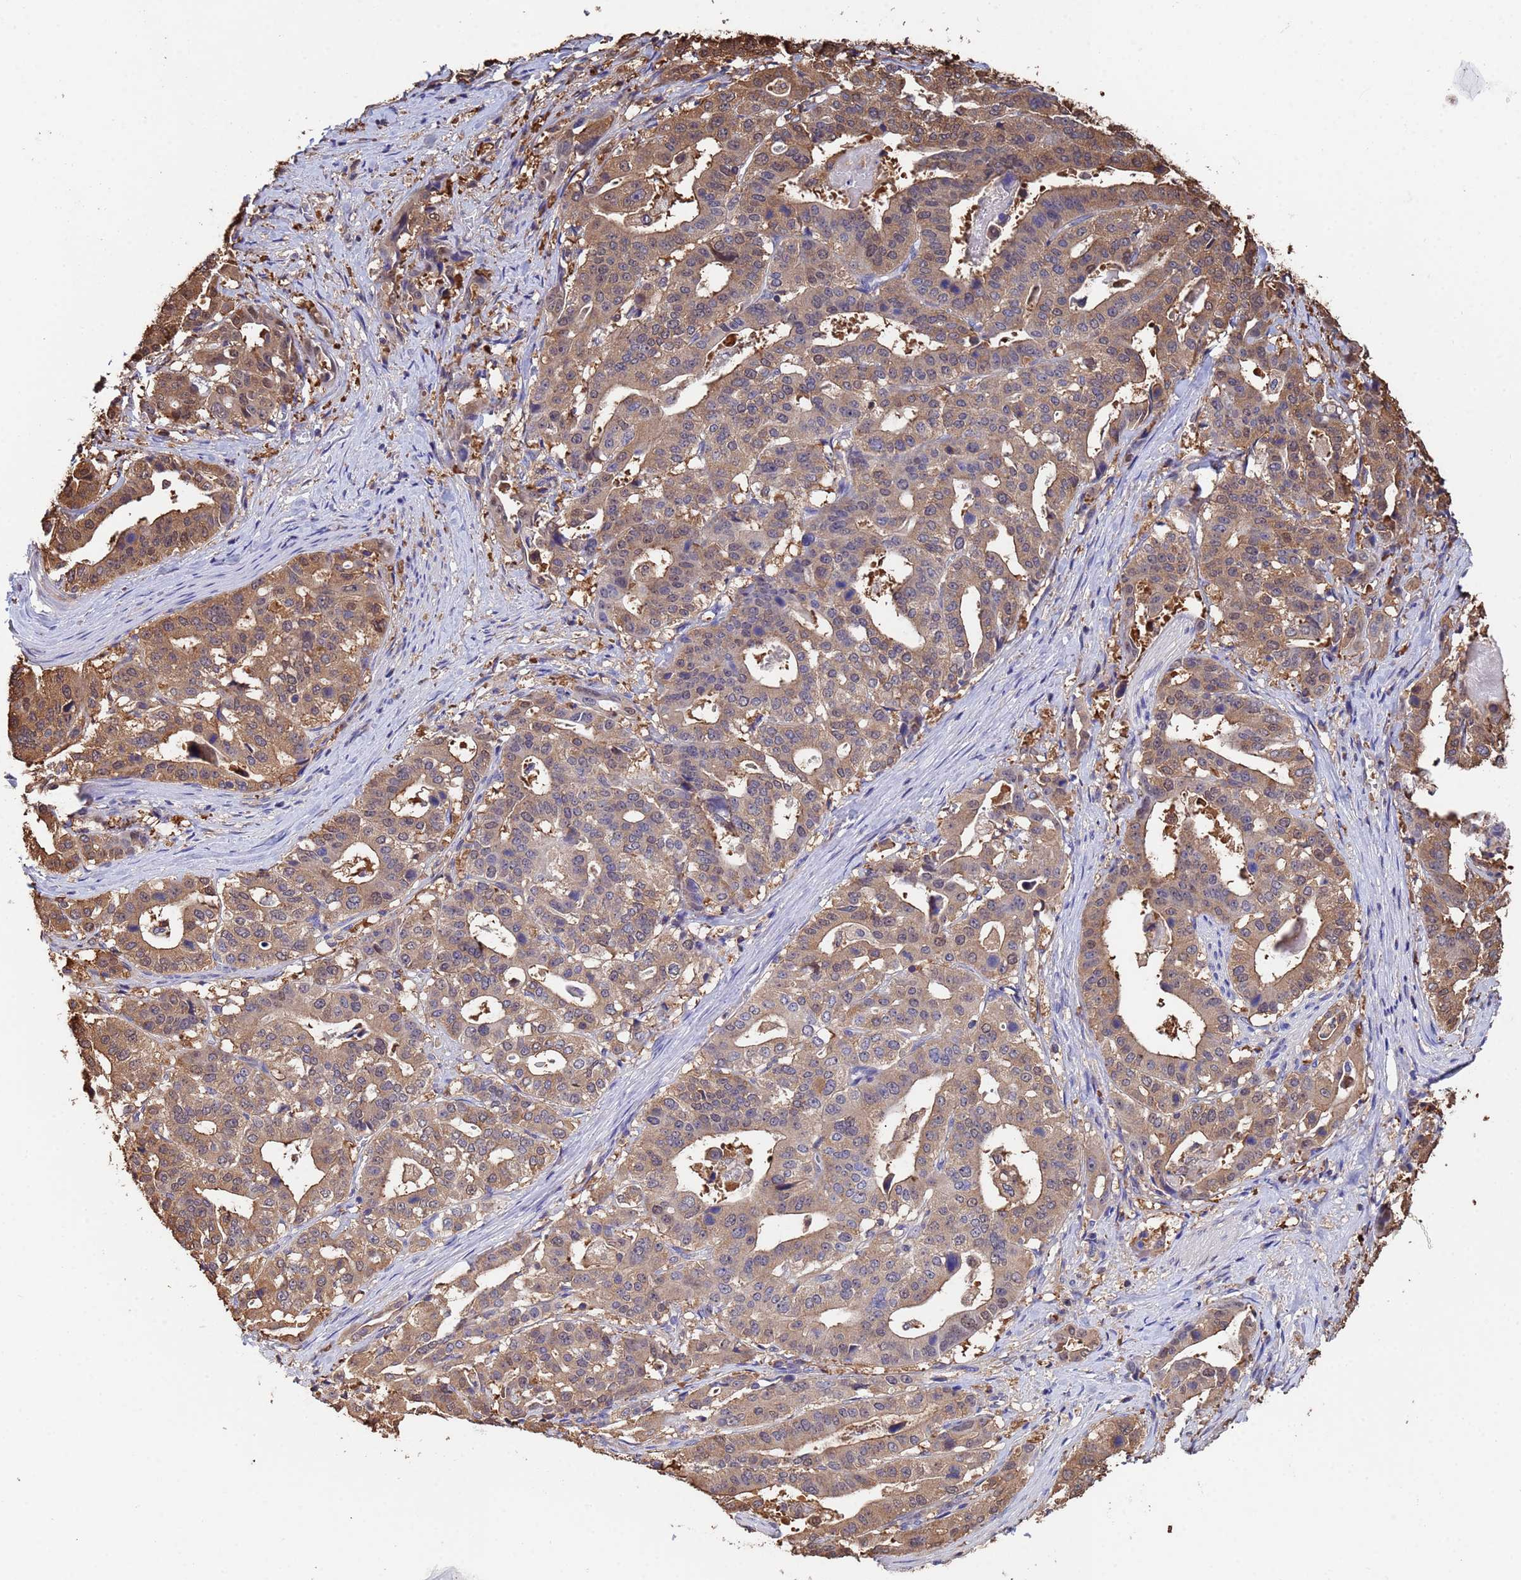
{"staining": {"intensity": "moderate", "quantity": ">75%", "location": "cytoplasmic/membranous"}, "tissue": "stomach cancer", "cell_type": "Tumor cells", "image_type": "cancer", "snomed": [{"axis": "morphology", "description": "Adenocarcinoma, NOS"}, {"axis": "topography", "description": "Stomach"}], "caption": "Immunohistochemistry (IHC) of human stomach adenocarcinoma demonstrates medium levels of moderate cytoplasmic/membranous expression in approximately >75% of tumor cells.", "gene": "FAM25A", "patient": {"sex": "male", "age": 48}}